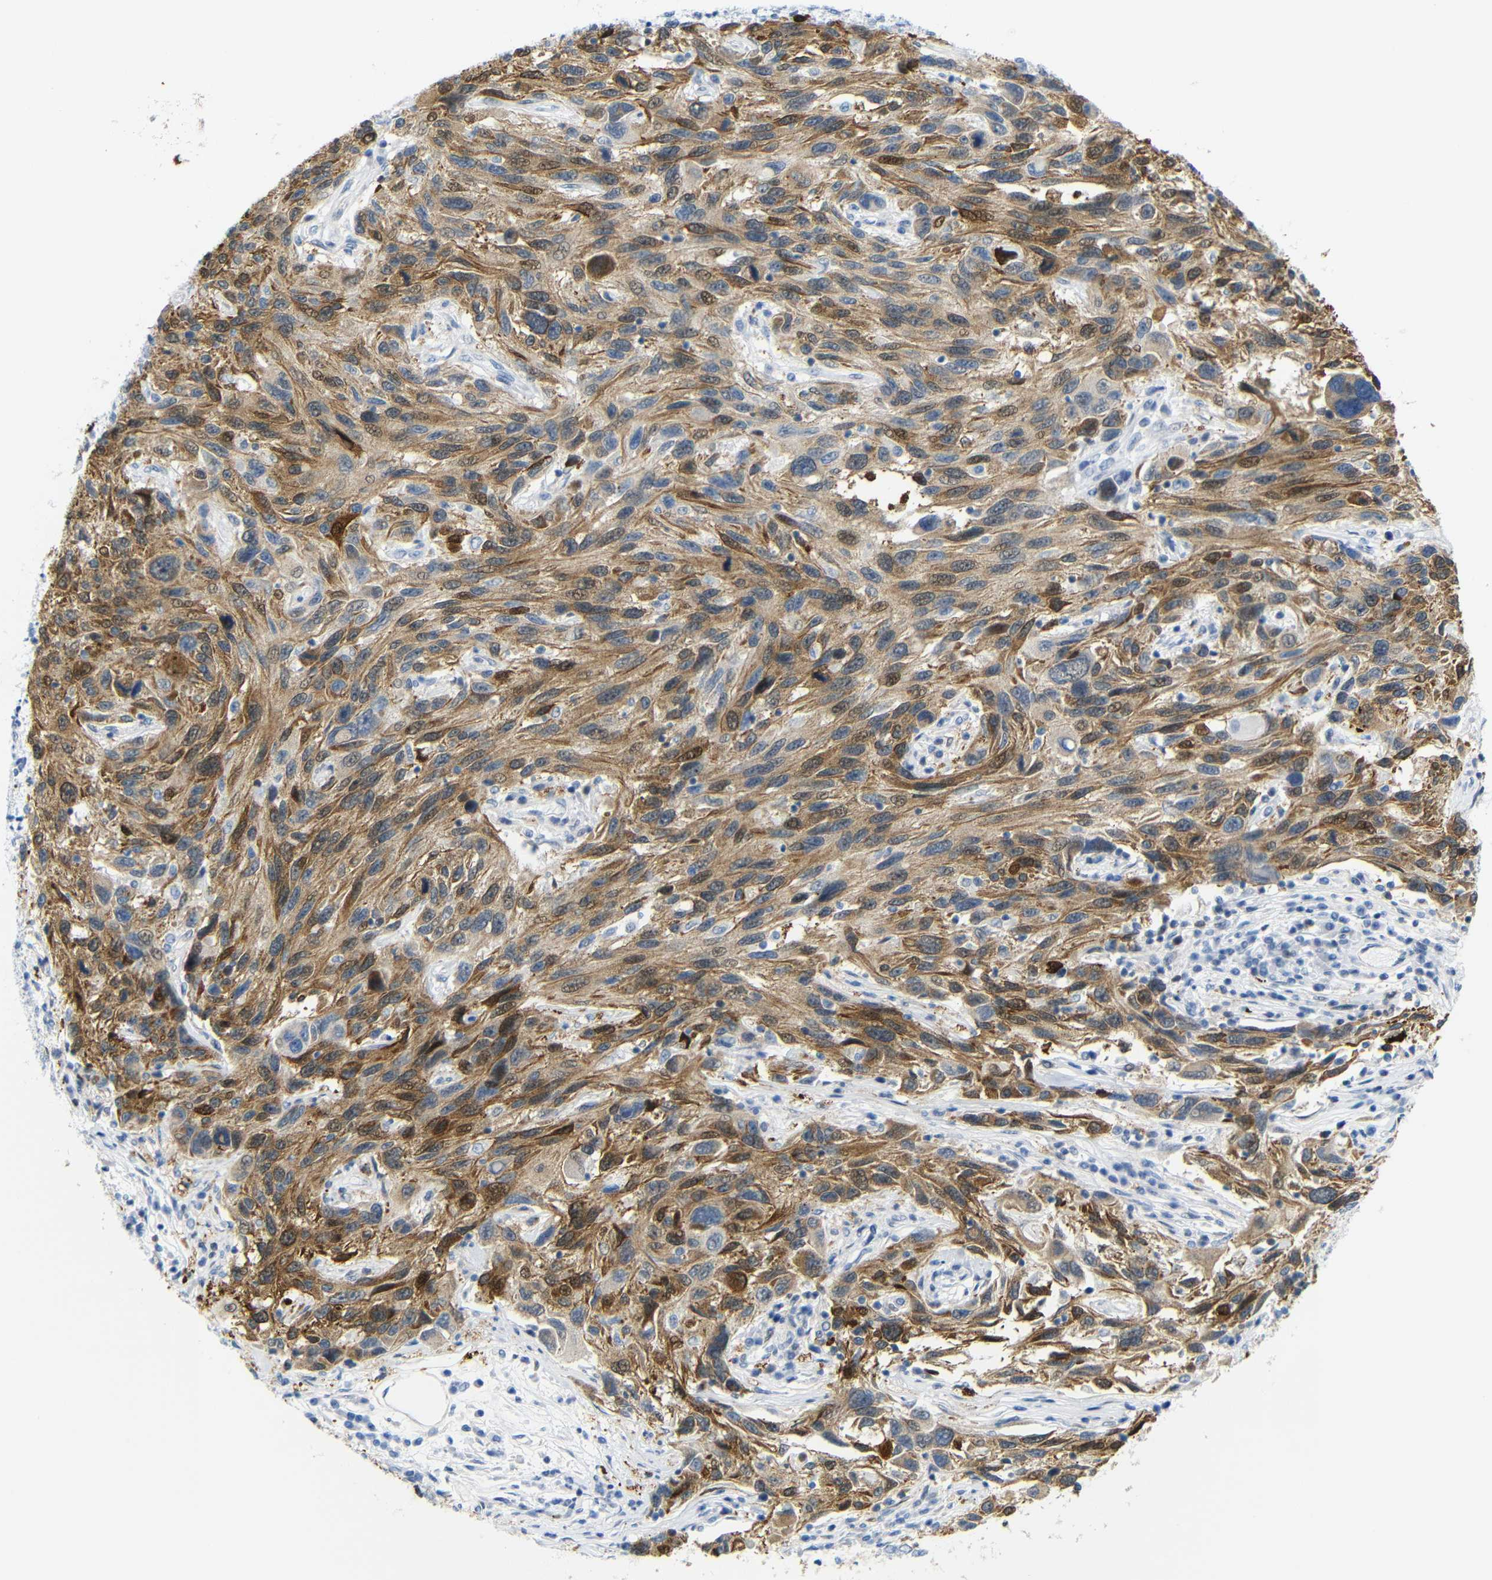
{"staining": {"intensity": "moderate", "quantity": ">75%", "location": "cytoplasmic/membranous"}, "tissue": "melanoma", "cell_type": "Tumor cells", "image_type": "cancer", "snomed": [{"axis": "morphology", "description": "Malignant melanoma, NOS"}, {"axis": "topography", "description": "Skin"}], "caption": "Tumor cells show moderate cytoplasmic/membranous staining in approximately >75% of cells in malignant melanoma. (IHC, brightfield microscopy, high magnification).", "gene": "MT1A", "patient": {"sex": "male", "age": 53}}